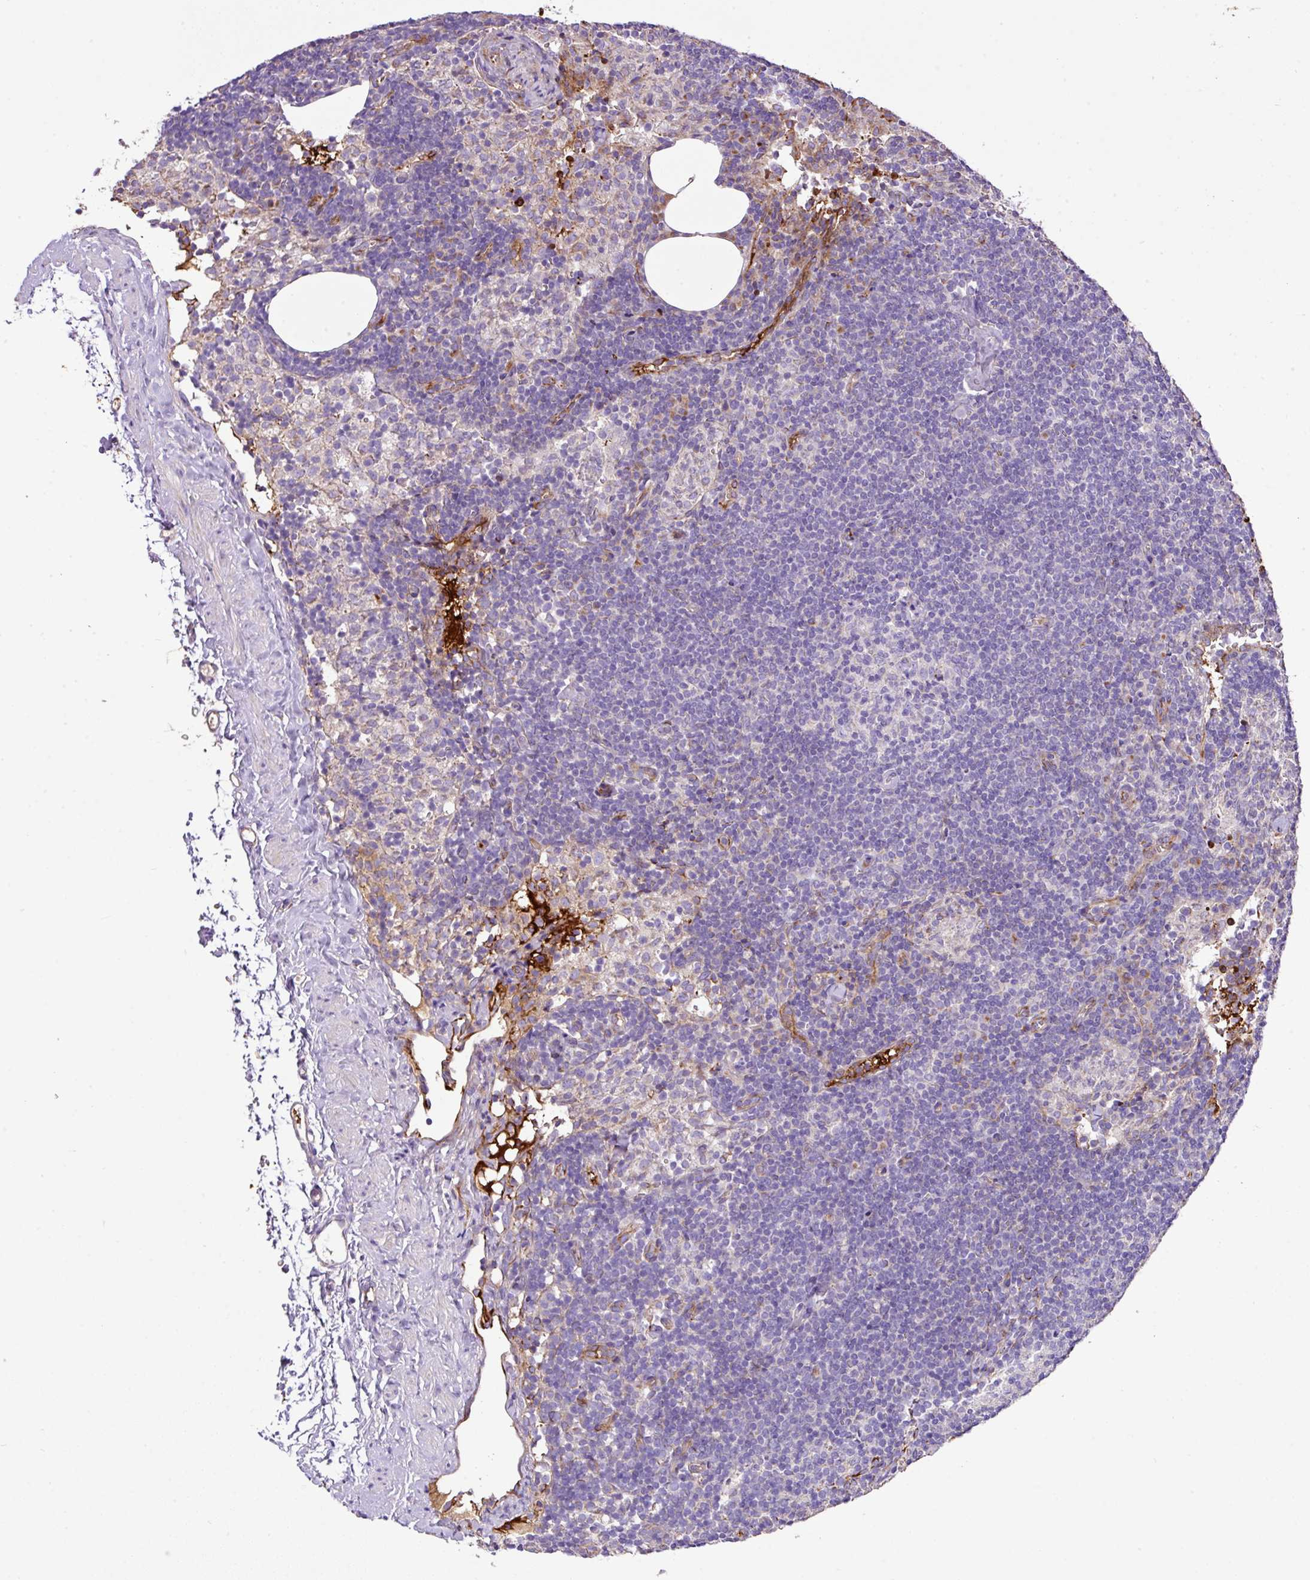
{"staining": {"intensity": "negative", "quantity": "none", "location": "none"}, "tissue": "lymph node", "cell_type": "Germinal center cells", "image_type": "normal", "snomed": [{"axis": "morphology", "description": "Normal tissue, NOS"}, {"axis": "topography", "description": "Lymph node"}], "caption": "IHC image of benign human lymph node stained for a protein (brown), which reveals no staining in germinal center cells. (Stains: DAB (3,3'-diaminobenzidine) IHC with hematoxylin counter stain, Microscopy: brightfield microscopy at high magnification).", "gene": "CTXN2", "patient": {"sex": "female", "age": 52}}